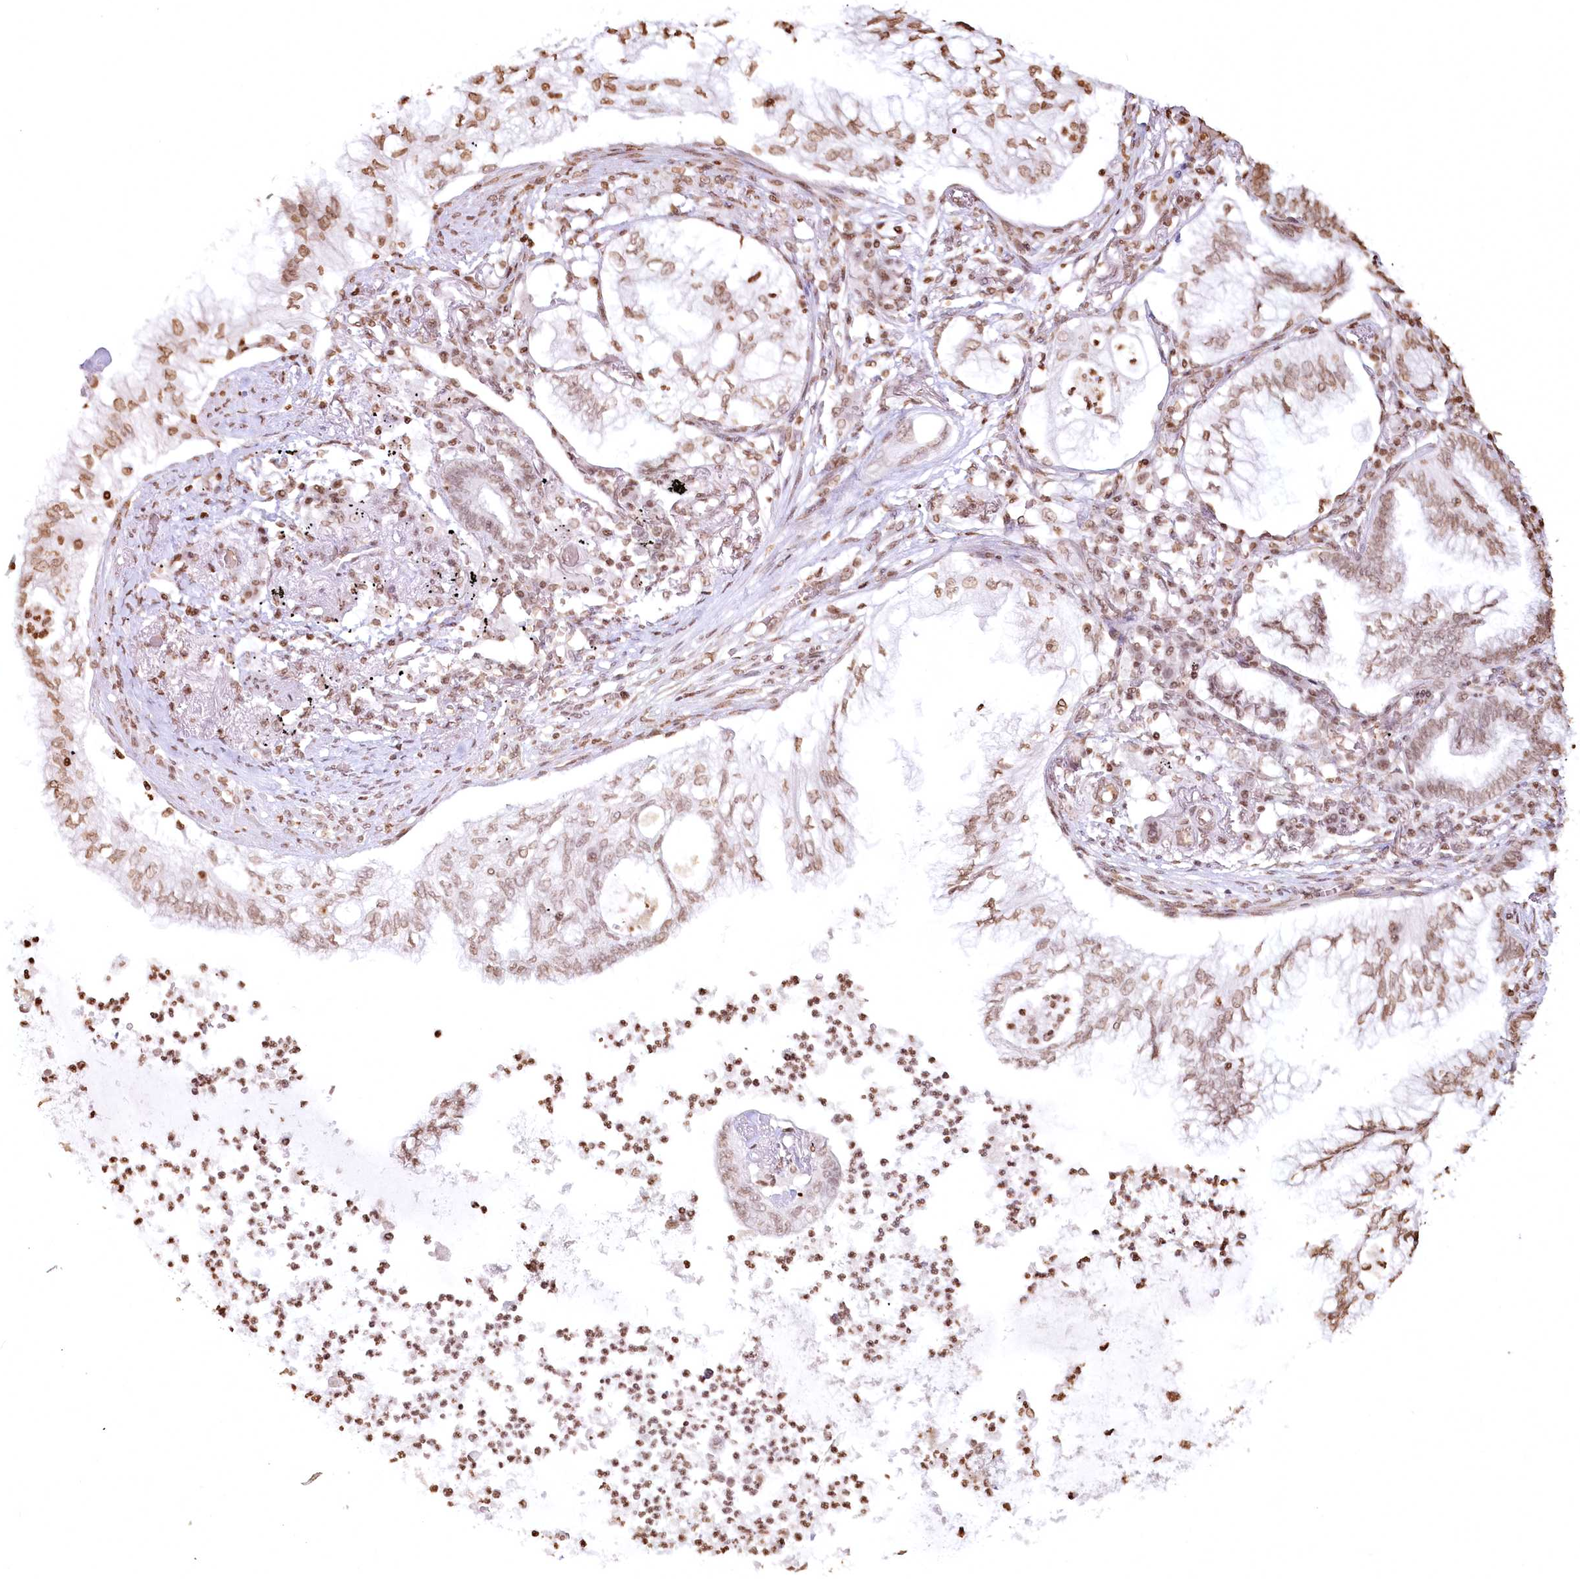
{"staining": {"intensity": "moderate", "quantity": ">75%", "location": "nuclear"}, "tissue": "lung cancer", "cell_type": "Tumor cells", "image_type": "cancer", "snomed": [{"axis": "morphology", "description": "Adenocarcinoma, NOS"}, {"axis": "topography", "description": "Lung"}], "caption": "Adenocarcinoma (lung) stained with a protein marker displays moderate staining in tumor cells.", "gene": "FAM13A", "patient": {"sex": "female", "age": 70}}